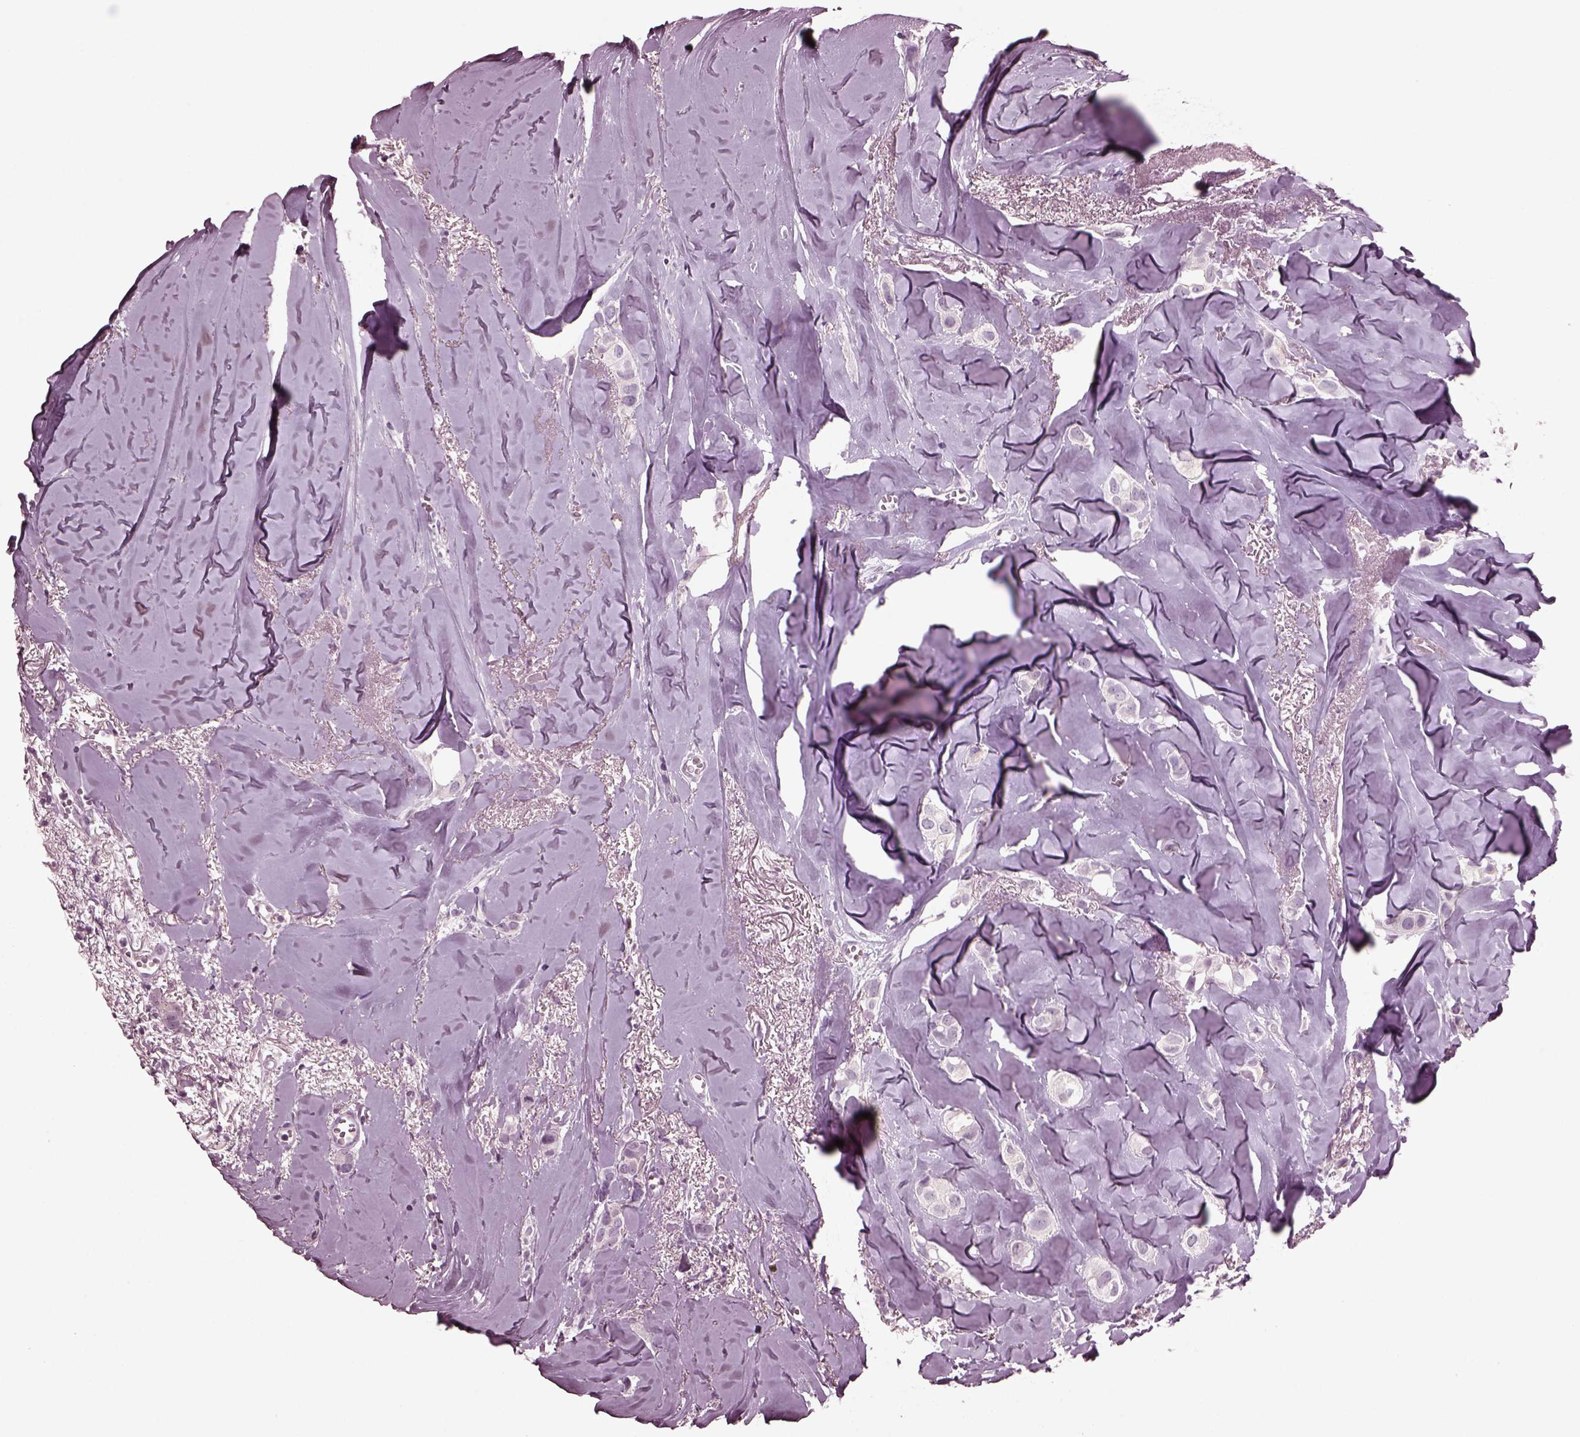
{"staining": {"intensity": "negative", "quantity": "none", "location": "none"}, "tissue": "breast cancer", "cell_type": "Tumor cells", "image_type": "cancer", "snomed": [{"axis": "morphology", "description": "Duct carcinoma"}, {"axis": "topography", "description": "Breast"}], "caption": "DAB (3,3'-diaminobenzidine) immunohistochemical staining of human breast cancer (invasive ductal carcinoma) shows no significant positivity in tumor cells.", "gene": "MIB2", "patient": {"sex": "female", "age": 85}}